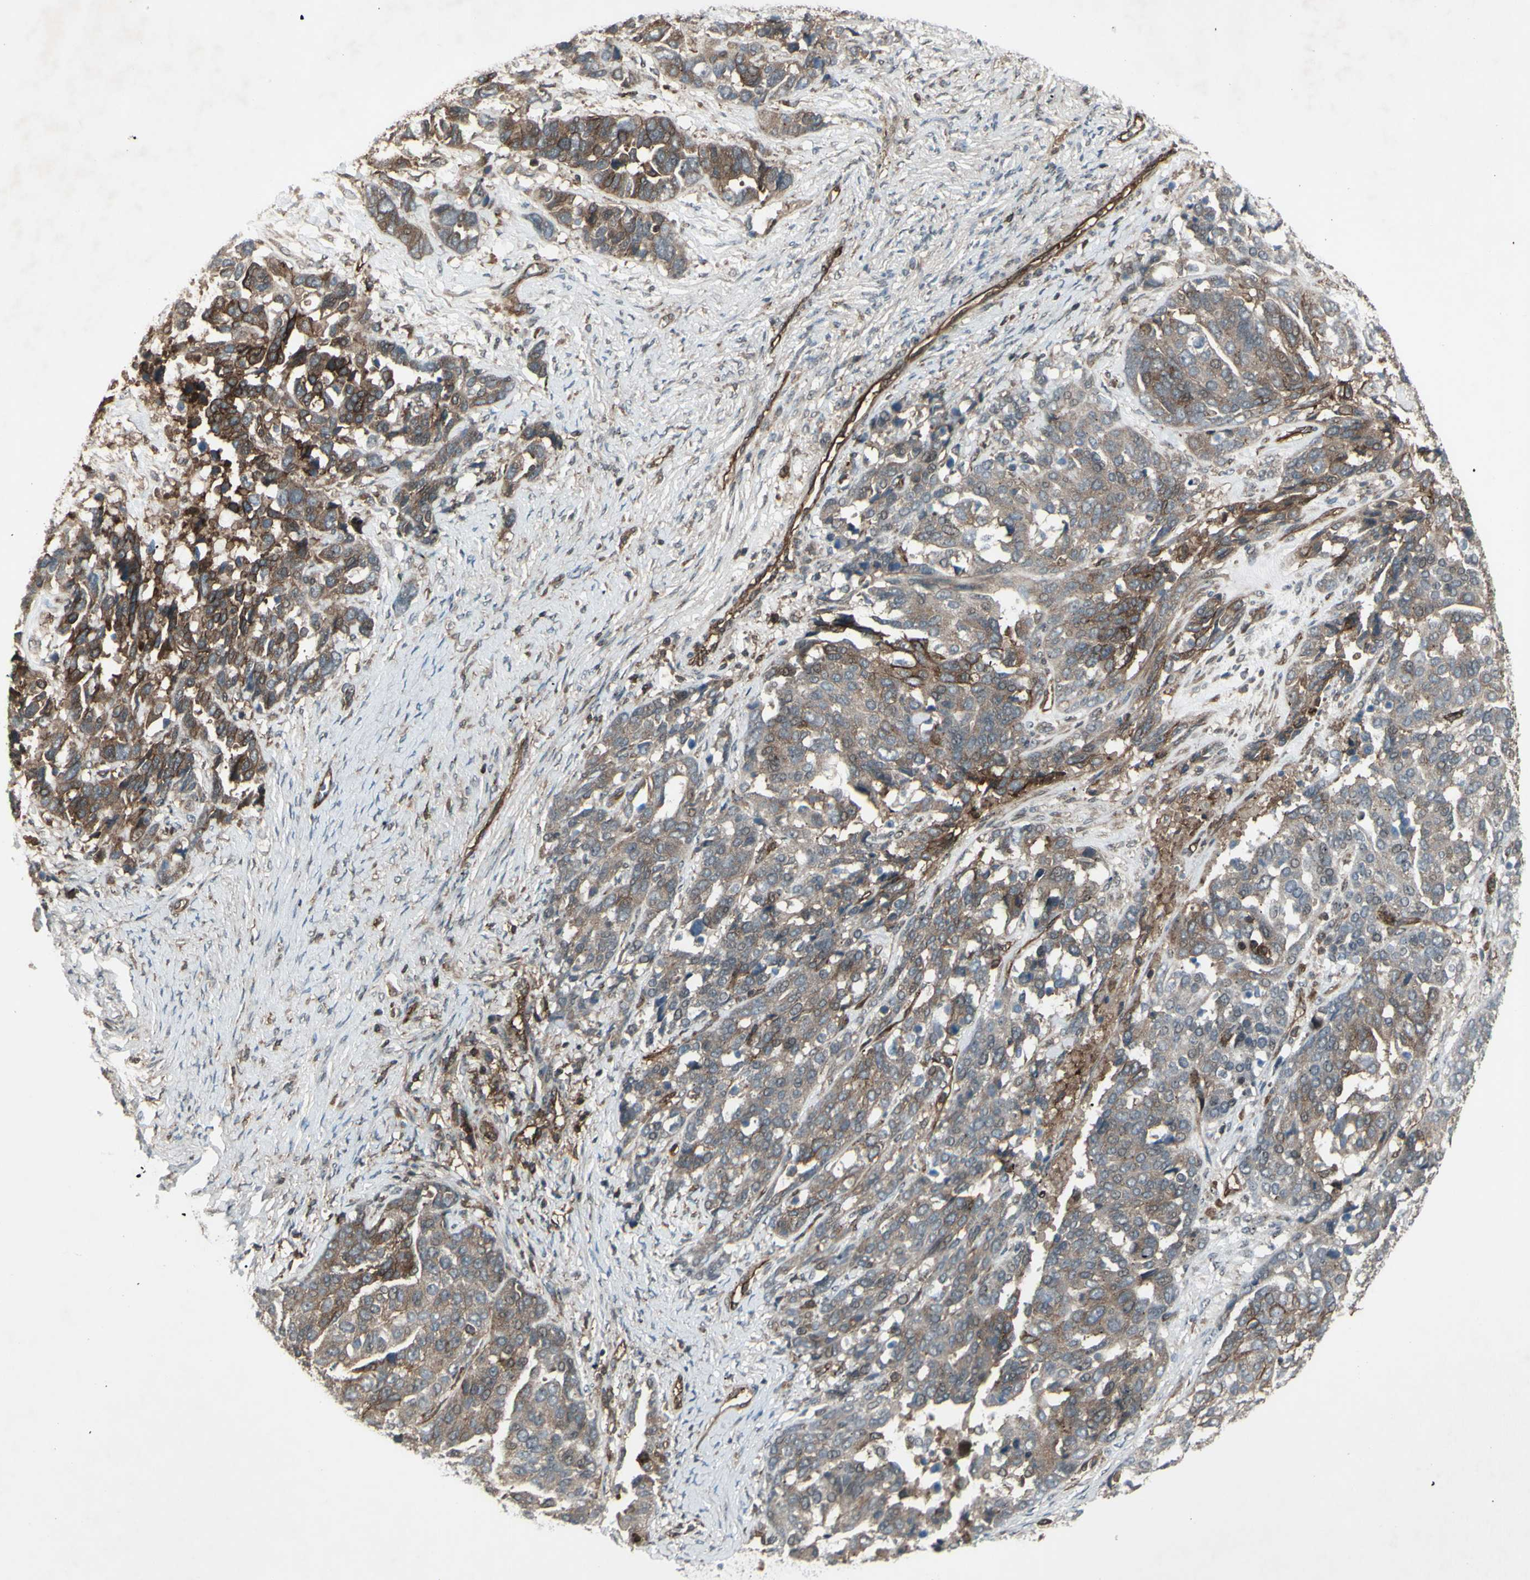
{"staining": {"intensity": "strong", "quantity": ">75%", "location": "cytoplasmic/membranous"}, "tissue": "ovarian cancer", "cell_type": "Tumor cells", "image_type": "cancer", "snomed": [{"axis": "morphology", "description": "Cystadenocarcinoma, serous, NOS"}, {"axis": "topography", "description": "Ovary"}], "caption": "Serous cystadenocarcinoma (ovarian) was stained to show a protein in brown. There is high levels of strong cytoplasmic/membranous staining in approximately >75% of tumor cells.", "gene": "FXYD5", "patient": {"sex": "female", "age": 44}}